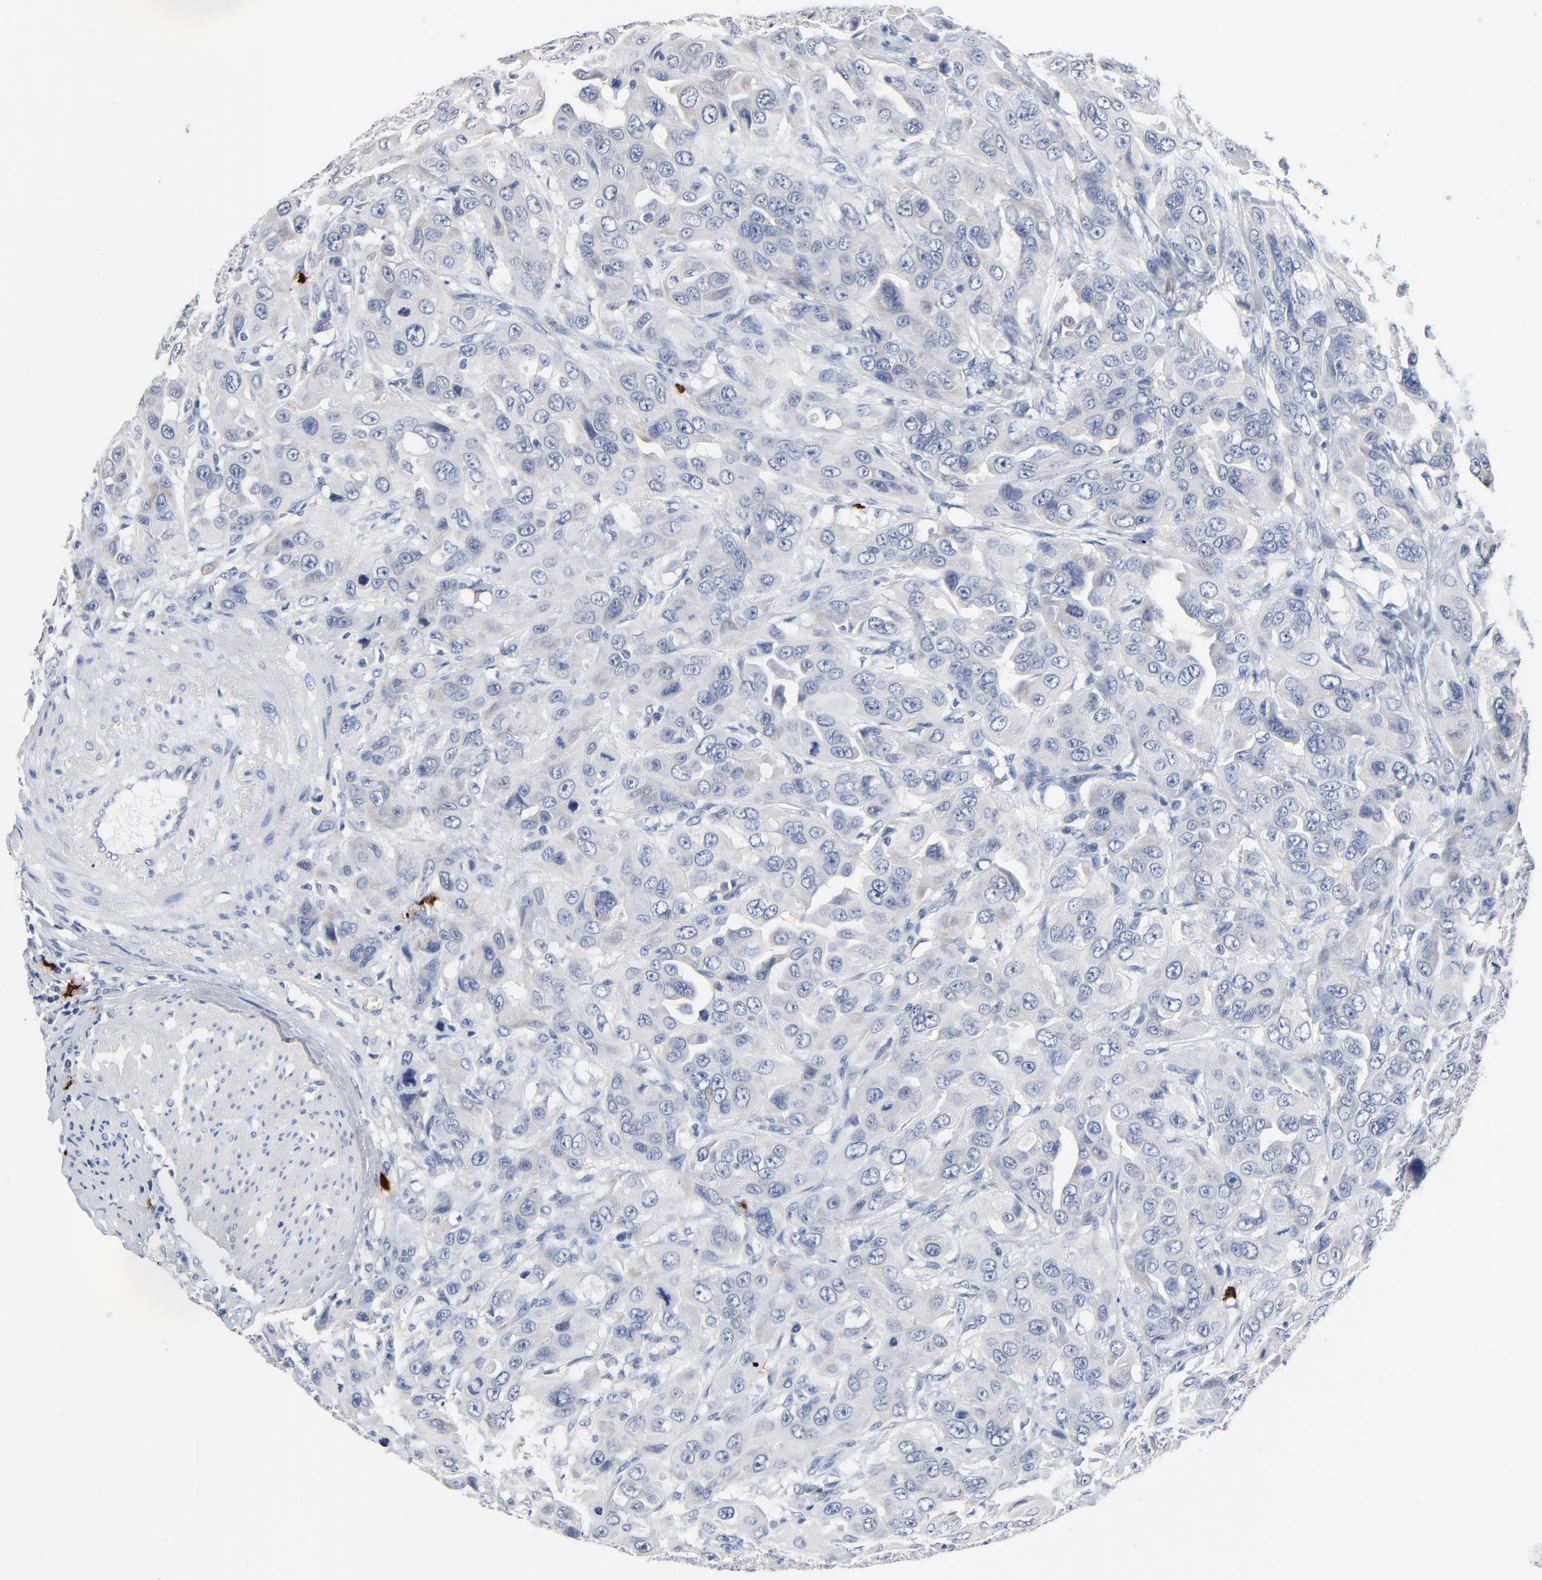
{"staining": {"intensity": "negative", "quantity": "none", "location": "none"}, "tissue": "urothelial cancer", "cell_type": "Tumor cells", "image_type": "cancer", "snomed": [{"axis": "morphology", "description": "Urothelial carcinoma, High grade"}, {"axis": "topography", "description": "Urinary bladder"}], "caption": "Histopathology image shows no significant protein staining in tumor cells of urothelial cancer. (Brightfield microscopy of DAB immunohistochemistry (IHC) at high magnification).", "gene": "FBXL5", "patient": {"sex": "male", "age": 73}}